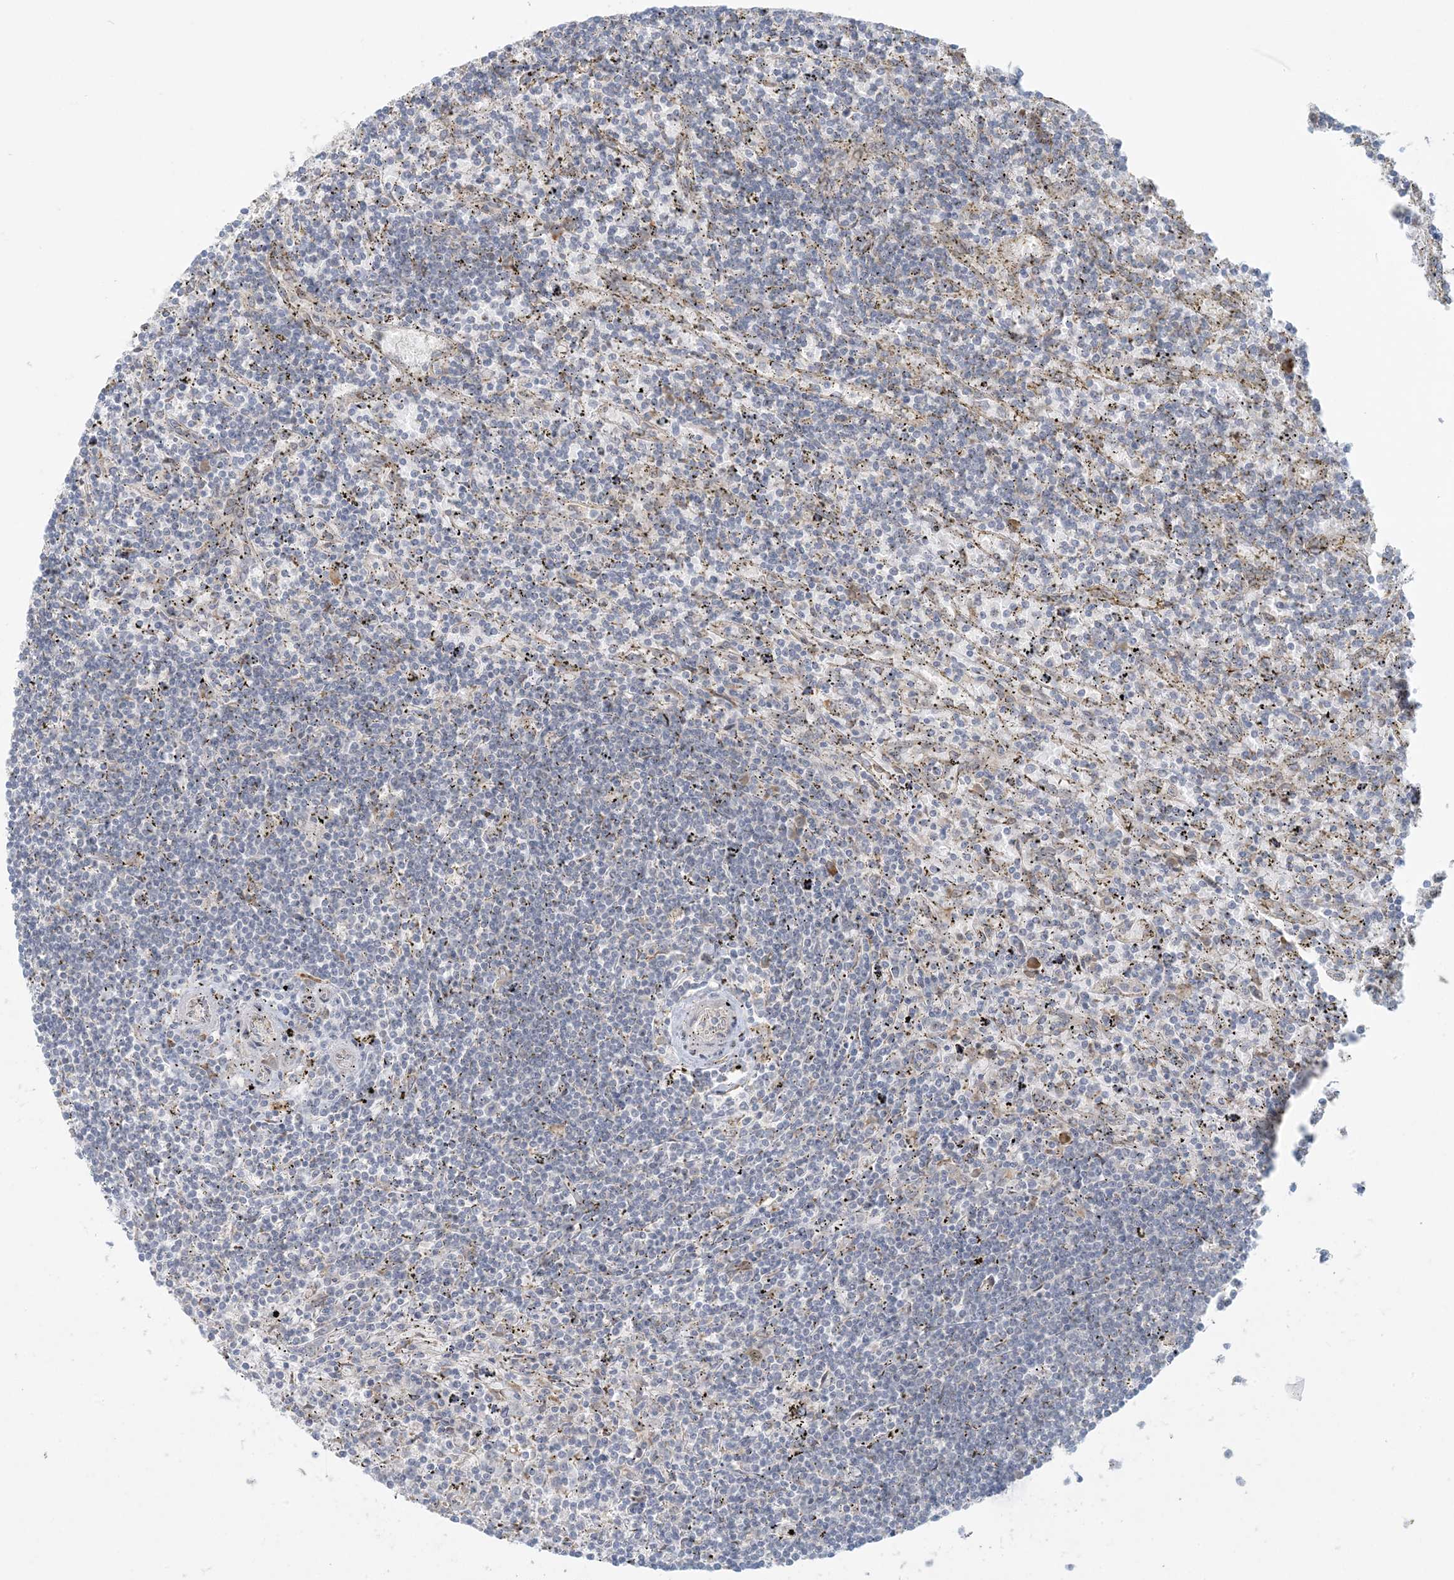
{"staining": {"intensity": "negative", "quantity": "none", "location": "none"}, "tissue": "lymphoma", "cell_type": "Tumor cells", "image_type": "cancer", "snomed": [{"axis": "morphology", "description": "Malignant lymphoma, non-Hodgkin's type, Low grade"}, {"axis": "topography", "description": "Spleen"}], "caption": "The immunohistochemistry (IHC) histopathology image has no significant expression in tumor cells of lymphoma tissue.", "gene": "HACL1", "patient": {"sex": "male", "age": 76}}